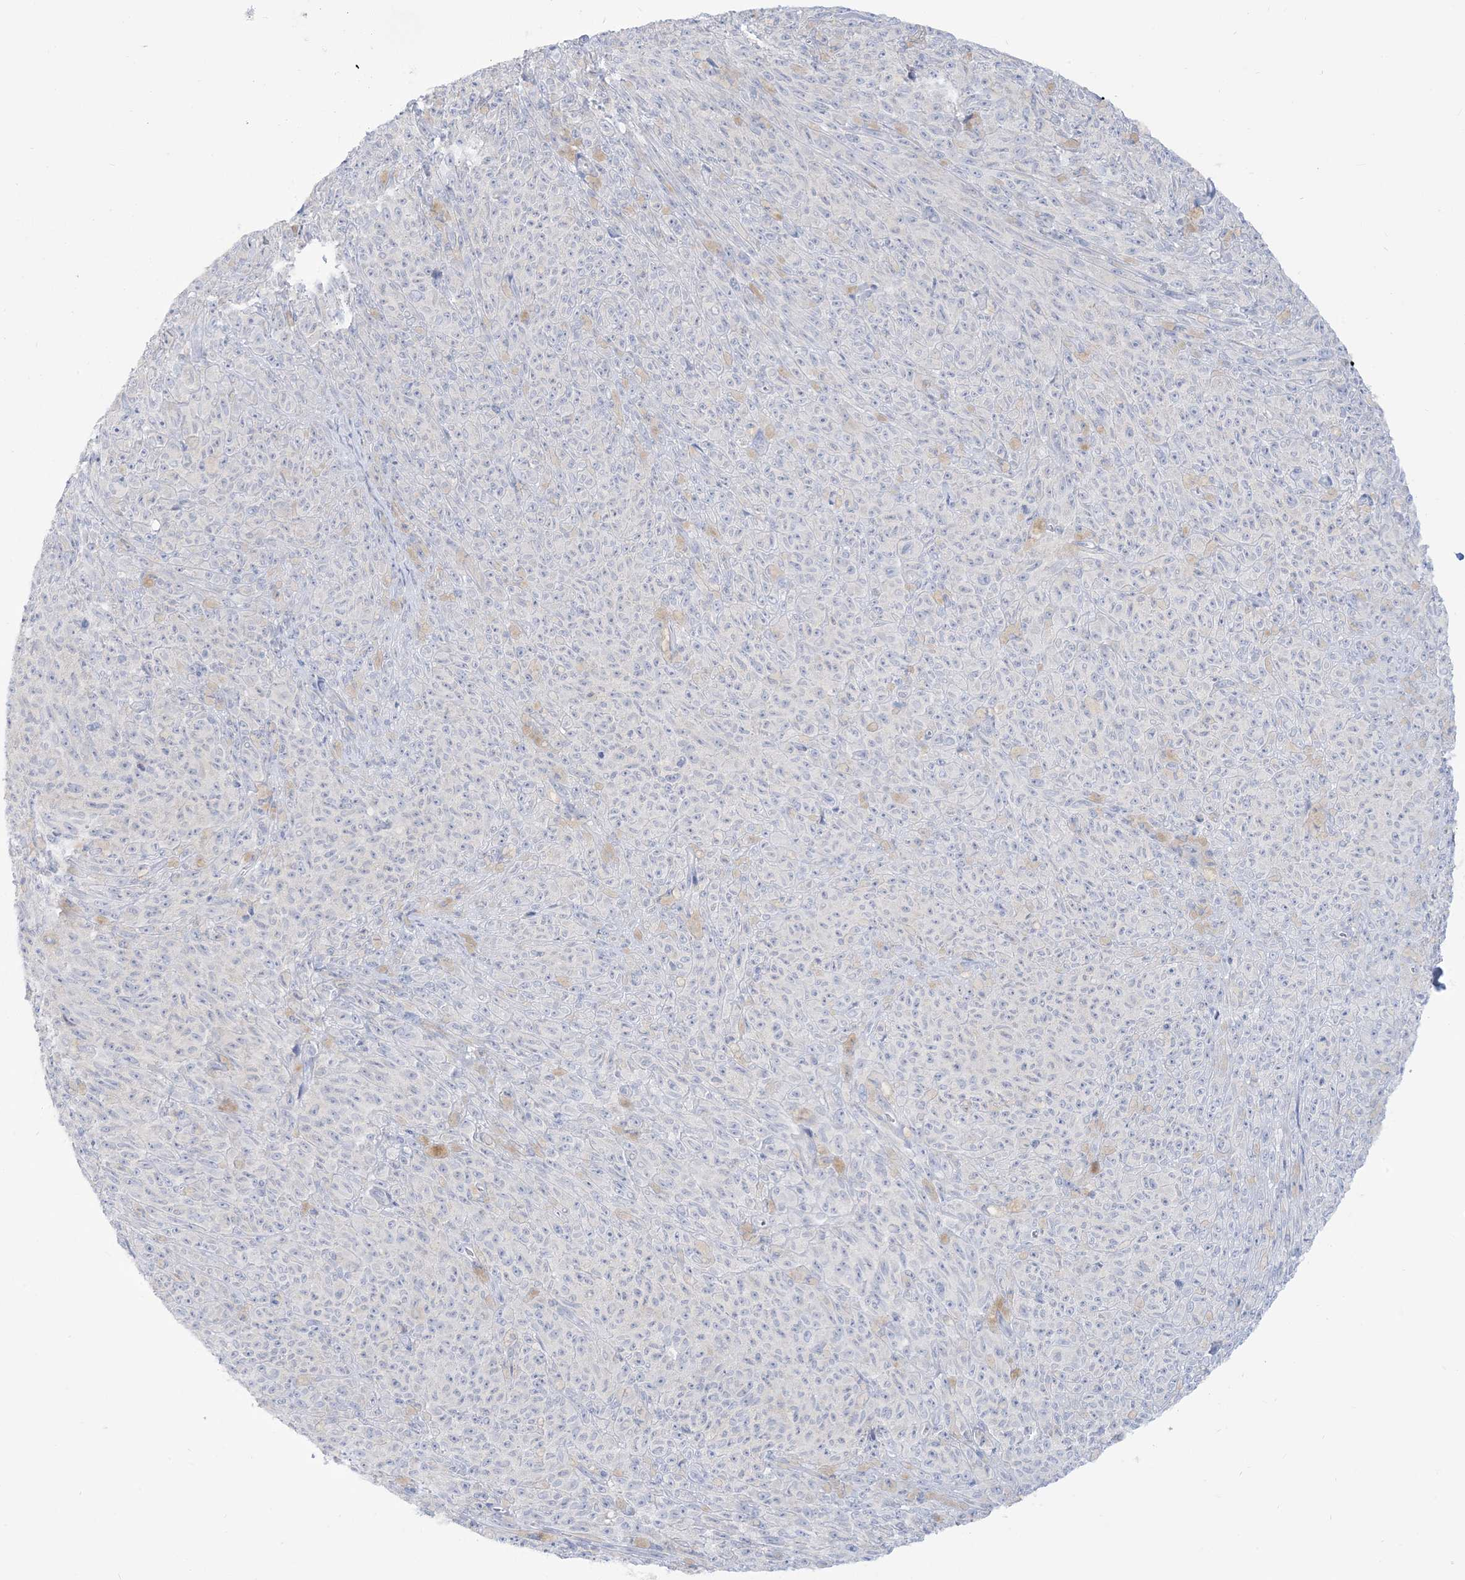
{"staining": {"intensity": "negative", "quantity": "none", "location": "none"}, "tissue": "melanoma", "cell_type": "Tumor cells", "image_type": "cancer", "snomed": [{"axis": "morphology", "description": "Malignant melanoma, NOS"}, {"axis": "topography", "description": "Skin"}], "caption": "The histopathology image demonstrates no significant expression in tumor cells of malignant melanoma. The staining is performed using DAB brown chromogen with nuclei counter-stained in using hematoxylin.", "gene": "MARS2", "patient": {"sex": "female", "age": 82}}